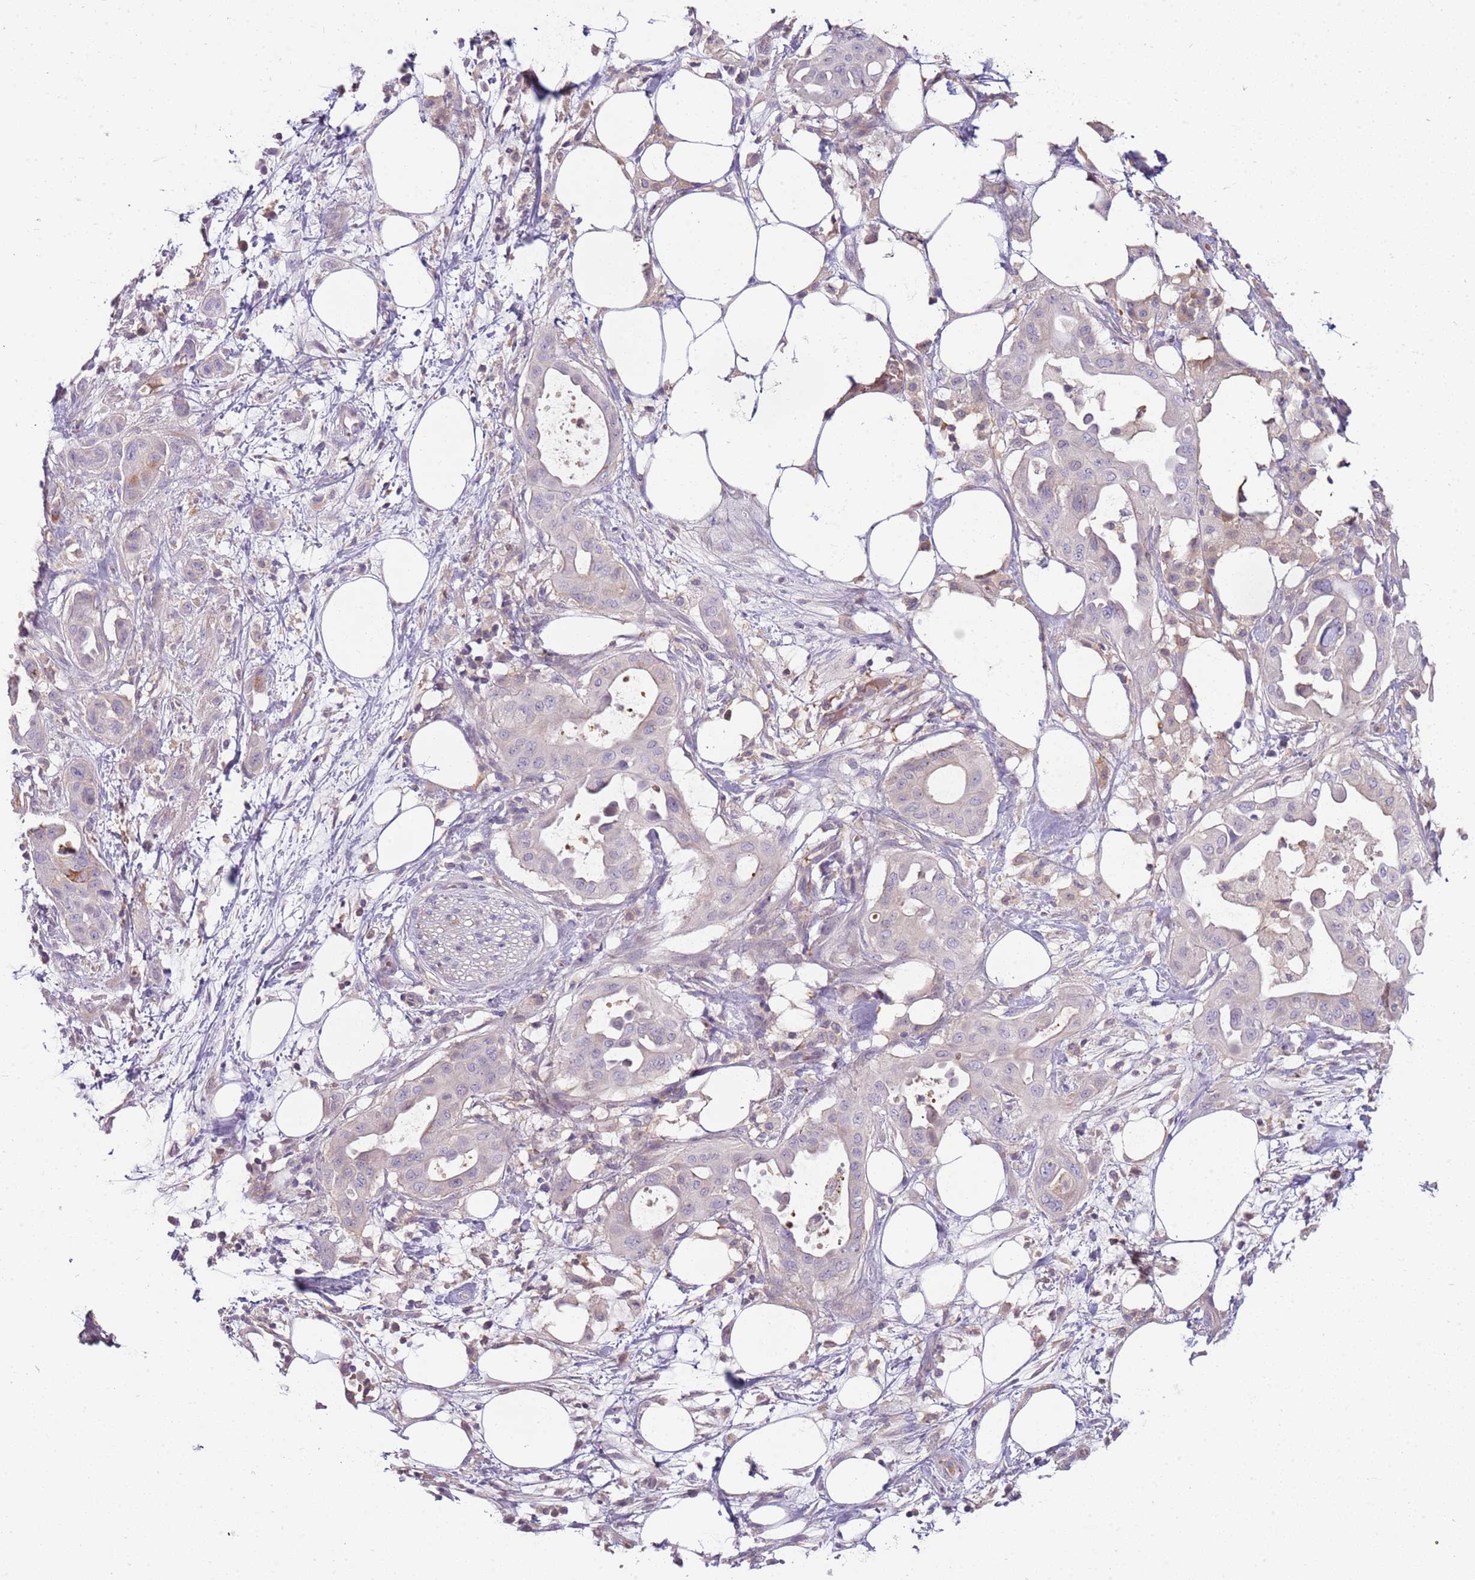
{"staining": {"intensity": "negative", "quantity": "none", "location": "none"}, "tissue": "pancreatic cancer", "cell_type": "Tumor cells", "image_type": "cancer", "snomed": [{"axis": "morphology", "description": "Adenocarcinoma, NOS"}, {"axis": "topography", "description": "Pancreas"}], "caption": "Immunohistochemistry (IHC) image of human adenocarcinoma (pancreatic) stained for a protein (brown), which shows no staining in tumor cells. (DAB (3,3'-diaminobenzidine) immunohistochemistry (IHC), high magnification).", "gene": "ARHGAP5", "patient": {"sex": "male", "age": 68}}